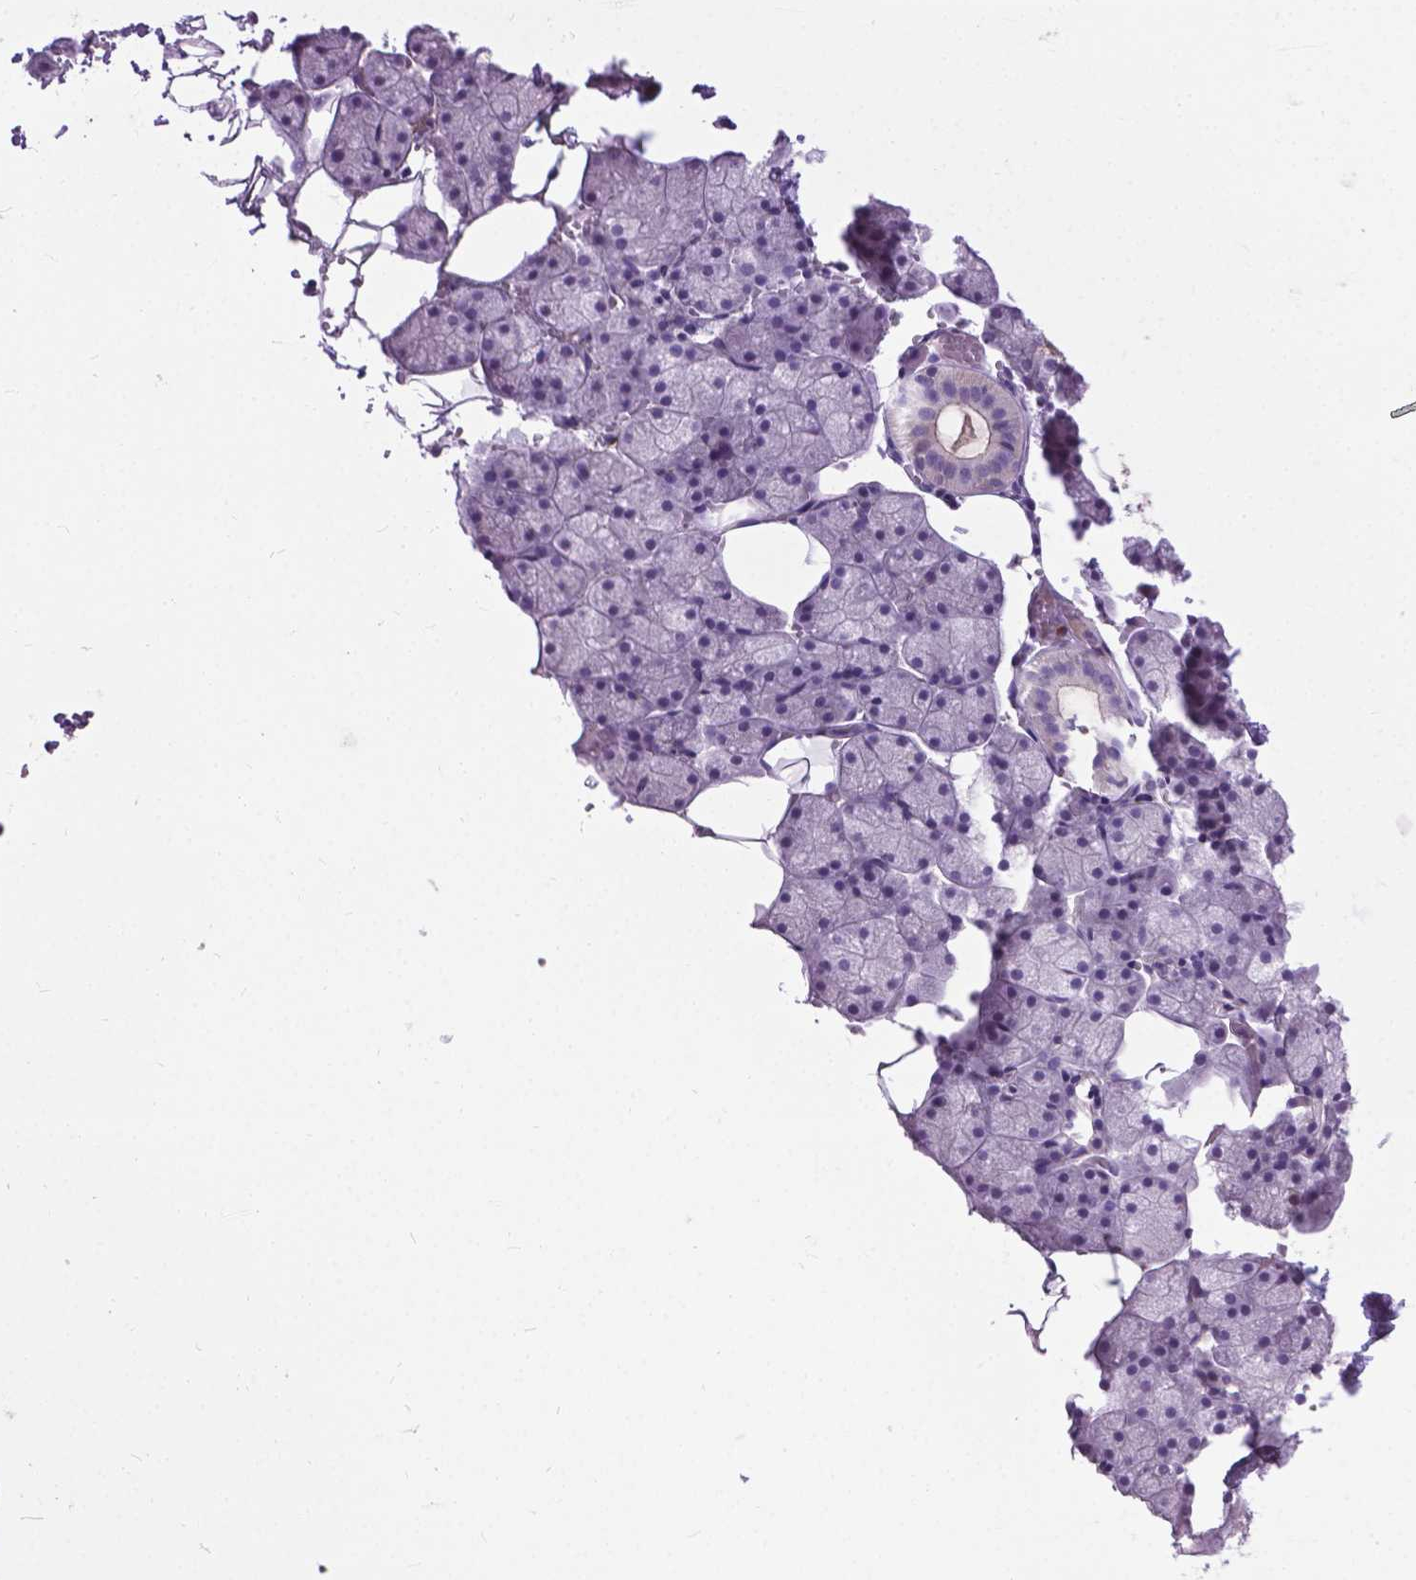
{"staining": {"intensity": "negative", "quantity": "none", "location": "none"}, "tissue": "salivary gland", "cell_type": "Glandular cells", "image_type": "normal", "snomed": [{"axis": "morphology", "description": "Normal tissue, NOS"}, {"axis": "topography", "description": "Salivary gland"}], "caption": "IHC photomicrograph of benign human salivary gland stained for a protein (brown), which exhibits no expression in glandular cells. Brightfield microscopy of immunohistochemistry stained with DAB (brown) and hematoxylin (blue), captured at high magnification.", "gene": "JAK3", "patient": {"sex": "male", "age": 38}}